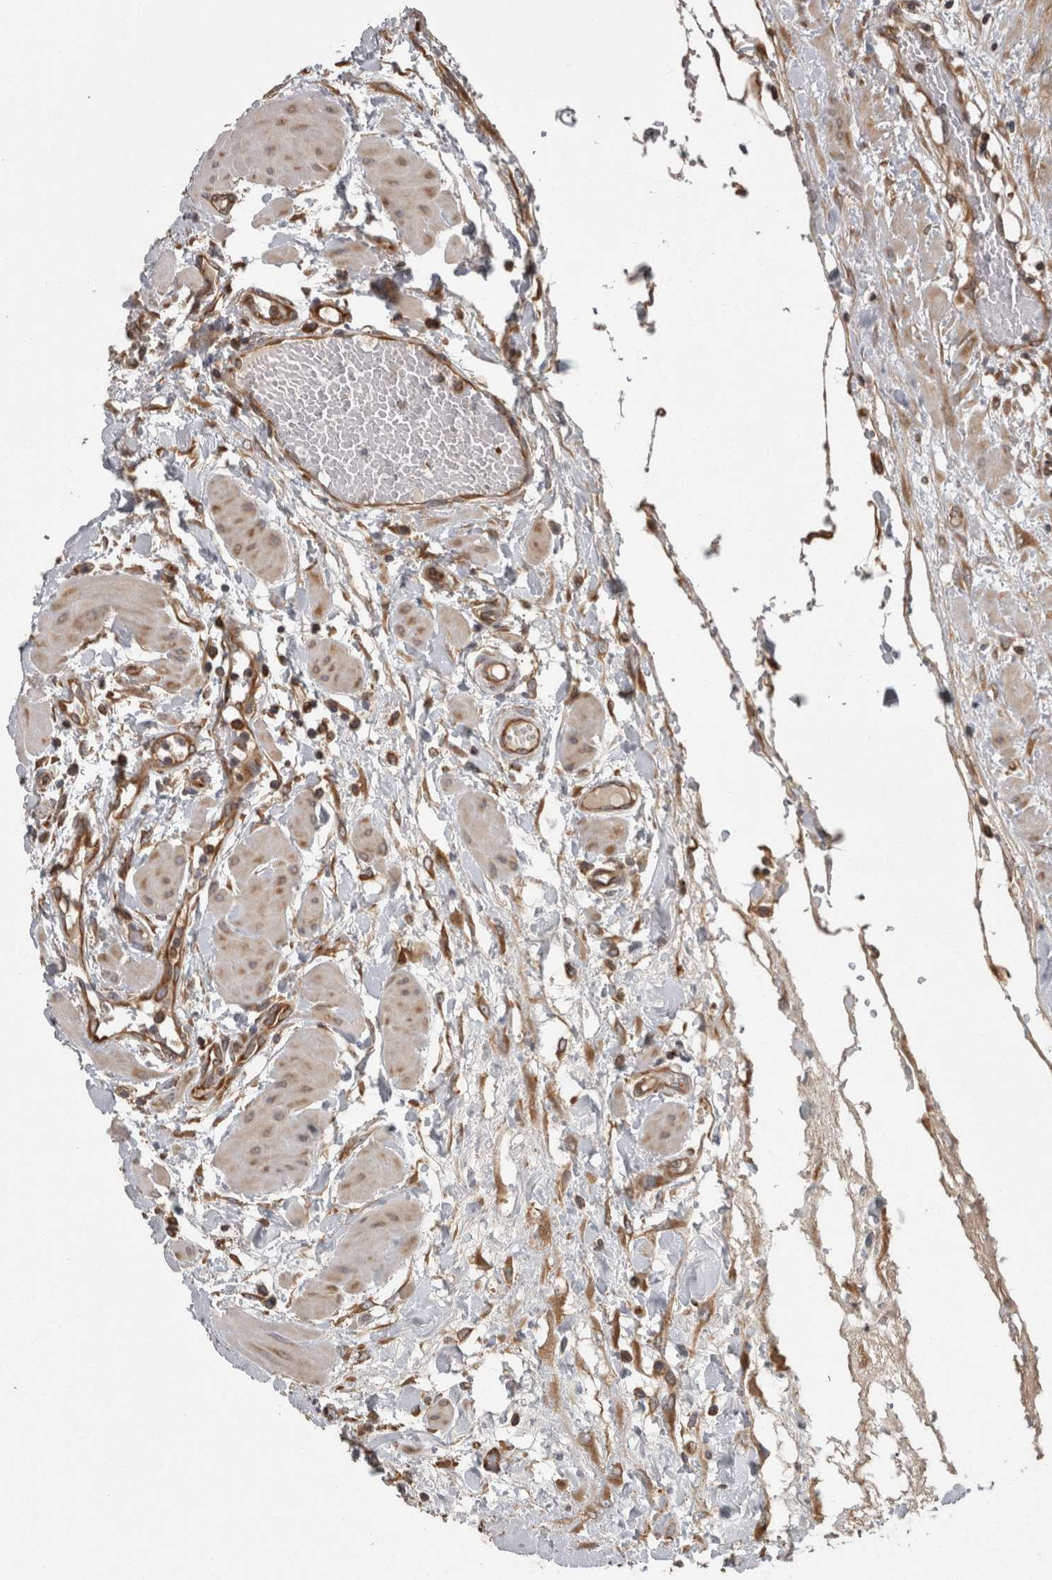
{"staining": {"intensity": "strong", "quantity": ">75%", "location": "cytoplasmic/membranous"}, "tissue": "fallopian tube", "cell_type": "Glandular cells", "image_type": "normal", "snomed": [{"axis": "morphology", "description": "Normal tissue, NOS"}, {"axis": "topography", "description": "Fallopian tube"}, {"axis": "topography", "description": "Placenta"}], "caption": "Protein staining of unremarkable fallopian tube reveals strong cytoplasmic/membranous expression in about >75% of glandular cells. The protein is stained brown, and the nuclei are stained in blue (DAB IHC with brightfield microscopy, high magnification).", "gene": "SMCR8", "patient": {"sex": "female", "age": 32}}